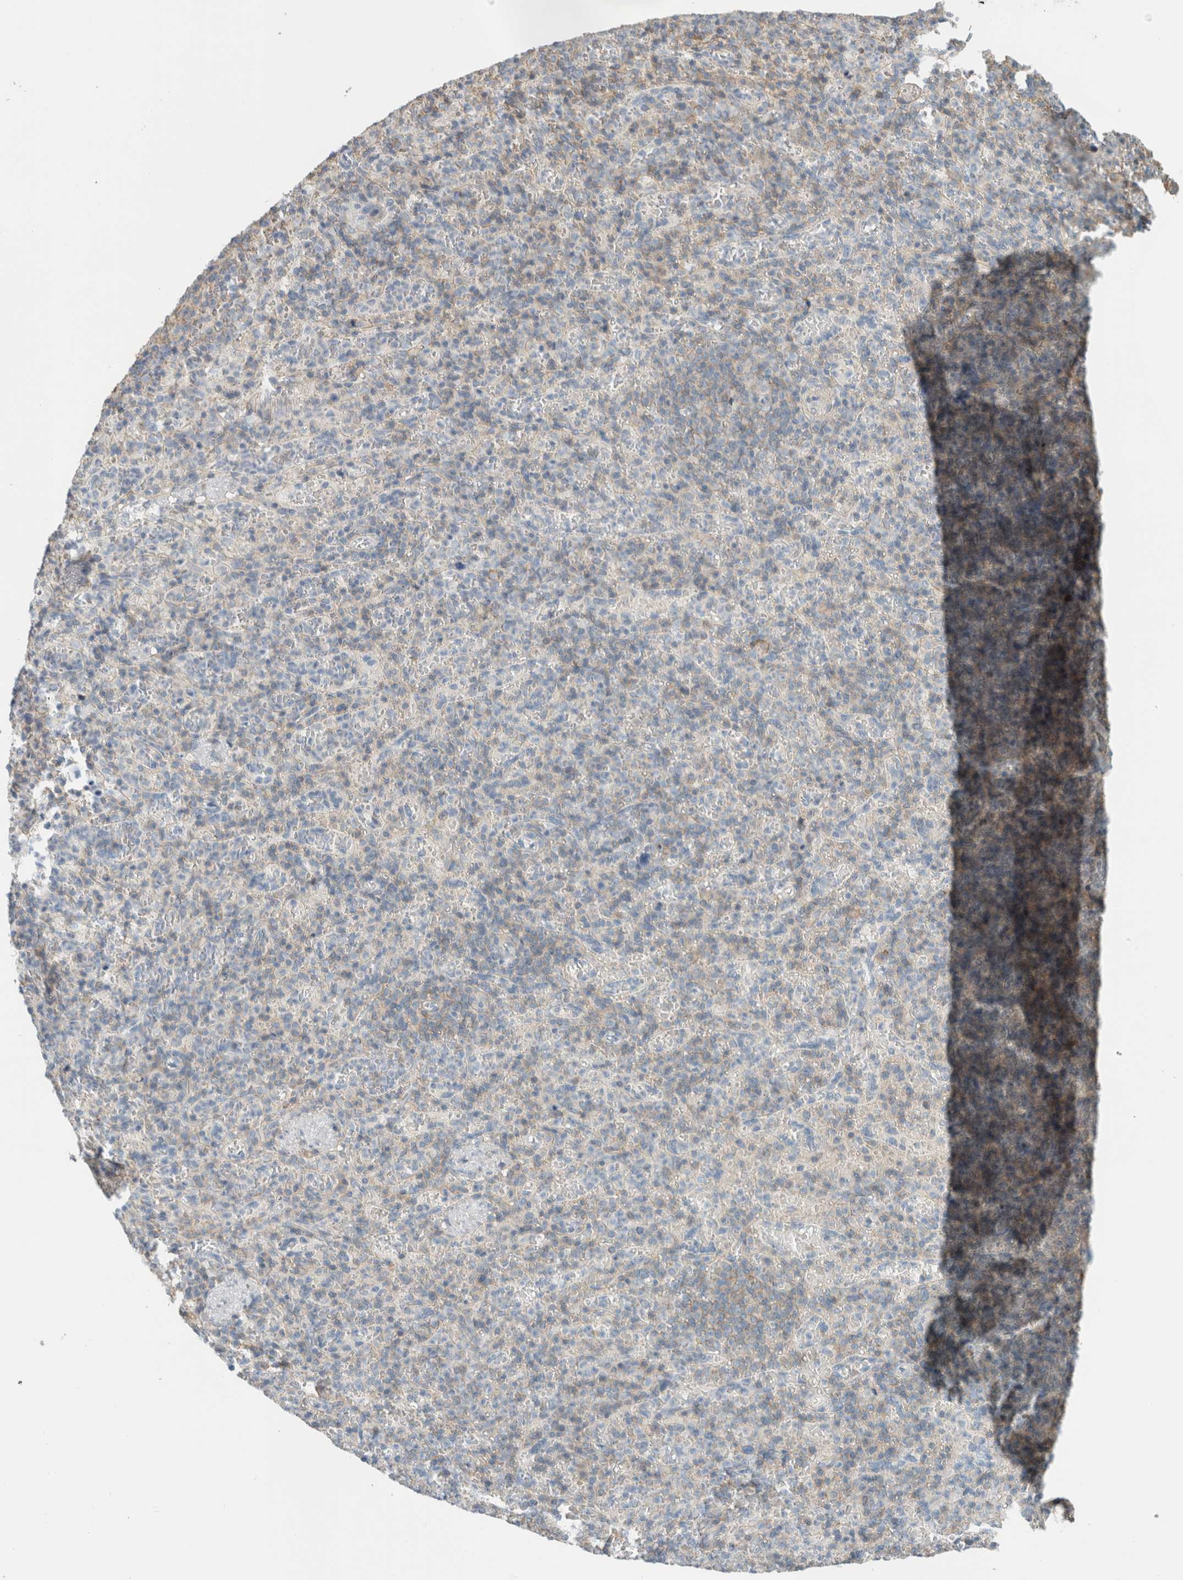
{"staining": {"intensity": "weak", "quantity": "<25%", "location": "cytoplasmic/membranous"}, "tissue": "spleen", "cell_type": "Cells in red pulp", "image_type": "normal", "snomed": [{"axis": "morphology", "description": "Normal tissue, NOS"}, {"axis": "topography", "description": "Spleen"}], "caption": "The image displays no staining of cells in red pulp in unremarkable spleen. (DAB IHC with hematoxylin counter stain).", "gene": "ERCC6L2", "patient": {"sex": "female", "age": 74}}